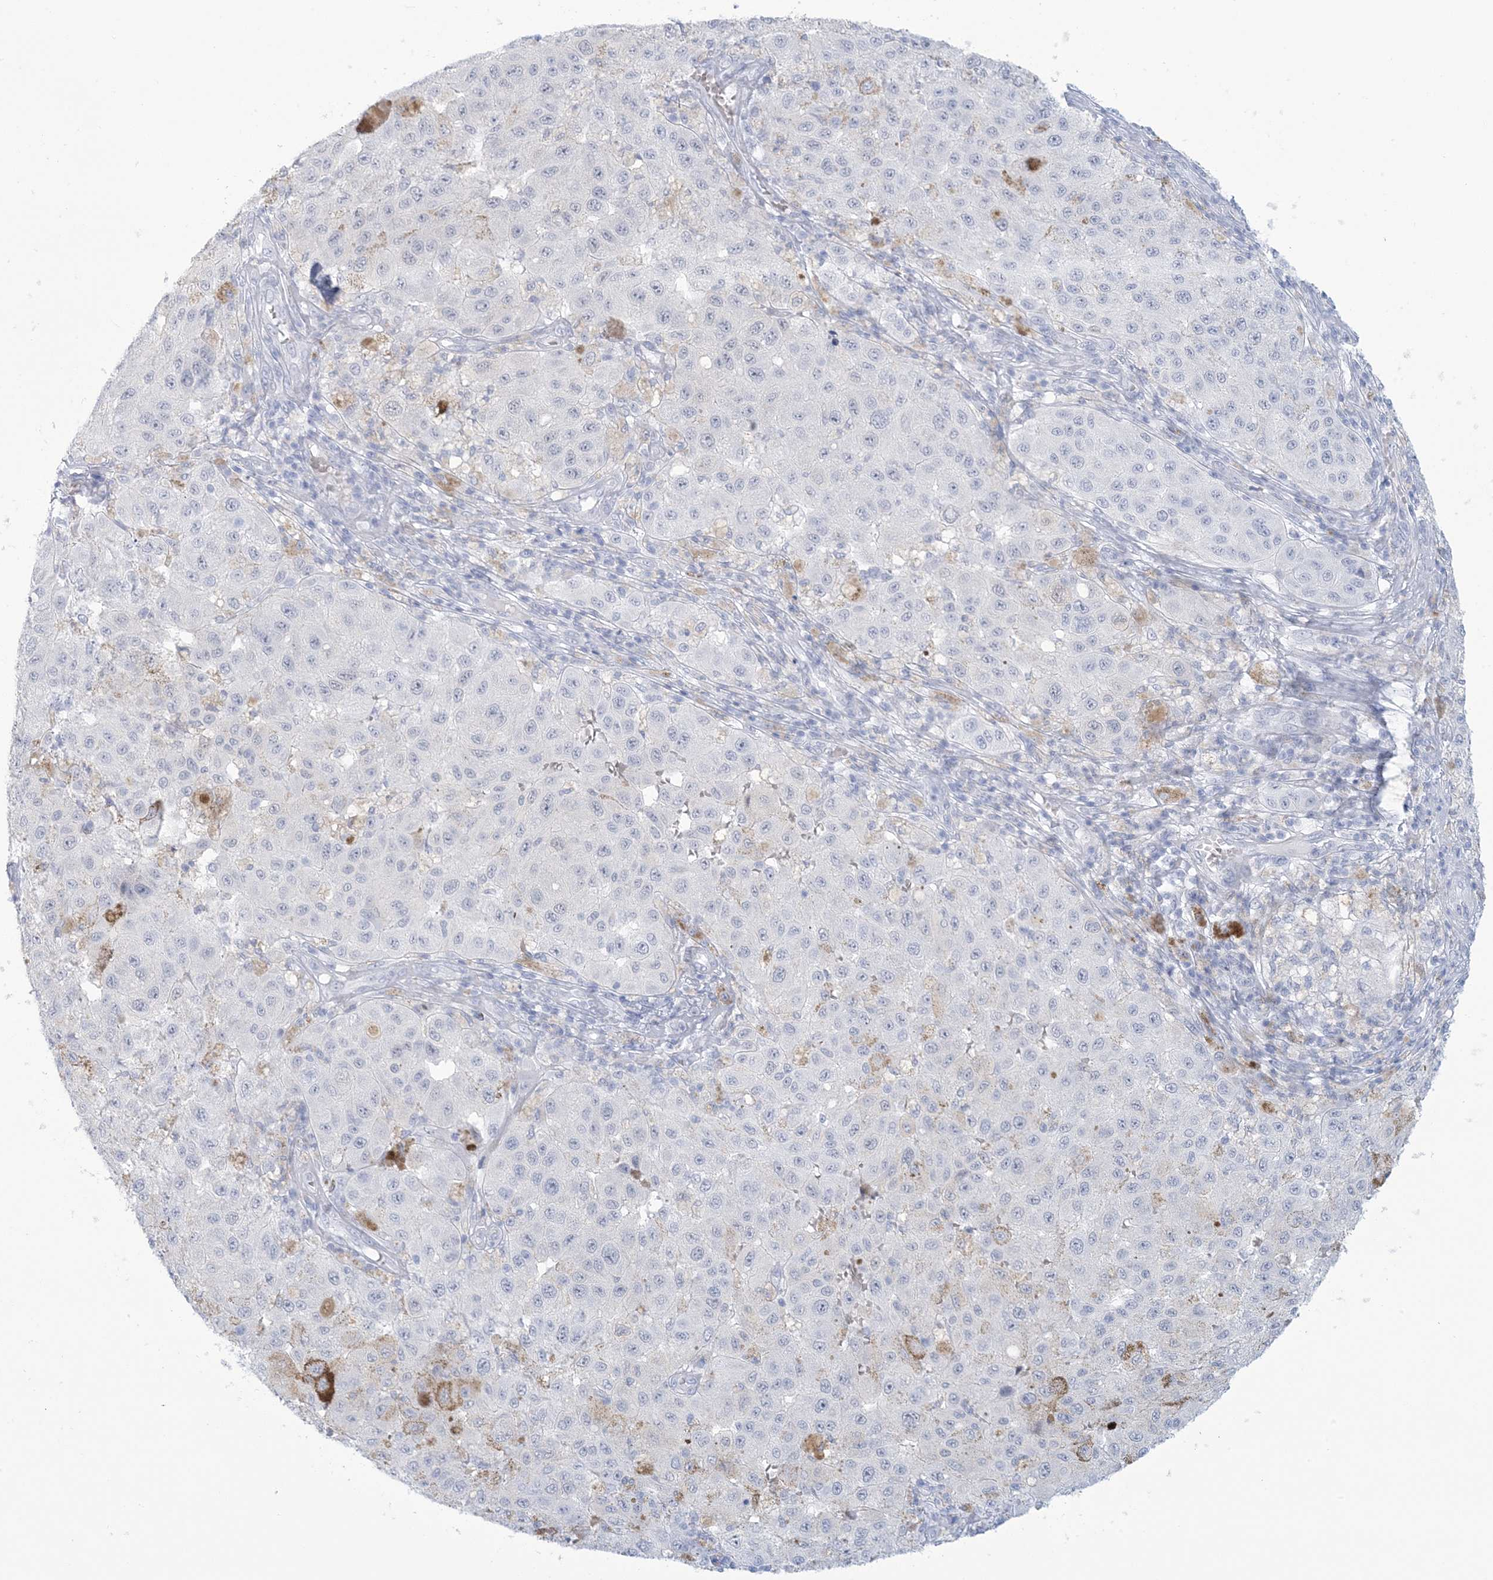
{"staining": {"intensity": "negative", "quantity": "none", "location": "none"}, "tissue": "melanoma", "cell_type": "Tumor cells", "image_type": "cancer", "snomed": [{"axis": "morphology", "description": "Malignant melanoma, NOS"}, {"axis": "topography", "description": "Skin"}], "caption": "High magnification brightfield microscopy of melanoma stained with DAB (3,3'-diaminobenzidine) (brown) and counterstained with hematoxylin (blue): tumor cells show no significant staining.", "gene": "AGXT", "patient": {"sex": "female", "age": 64}}